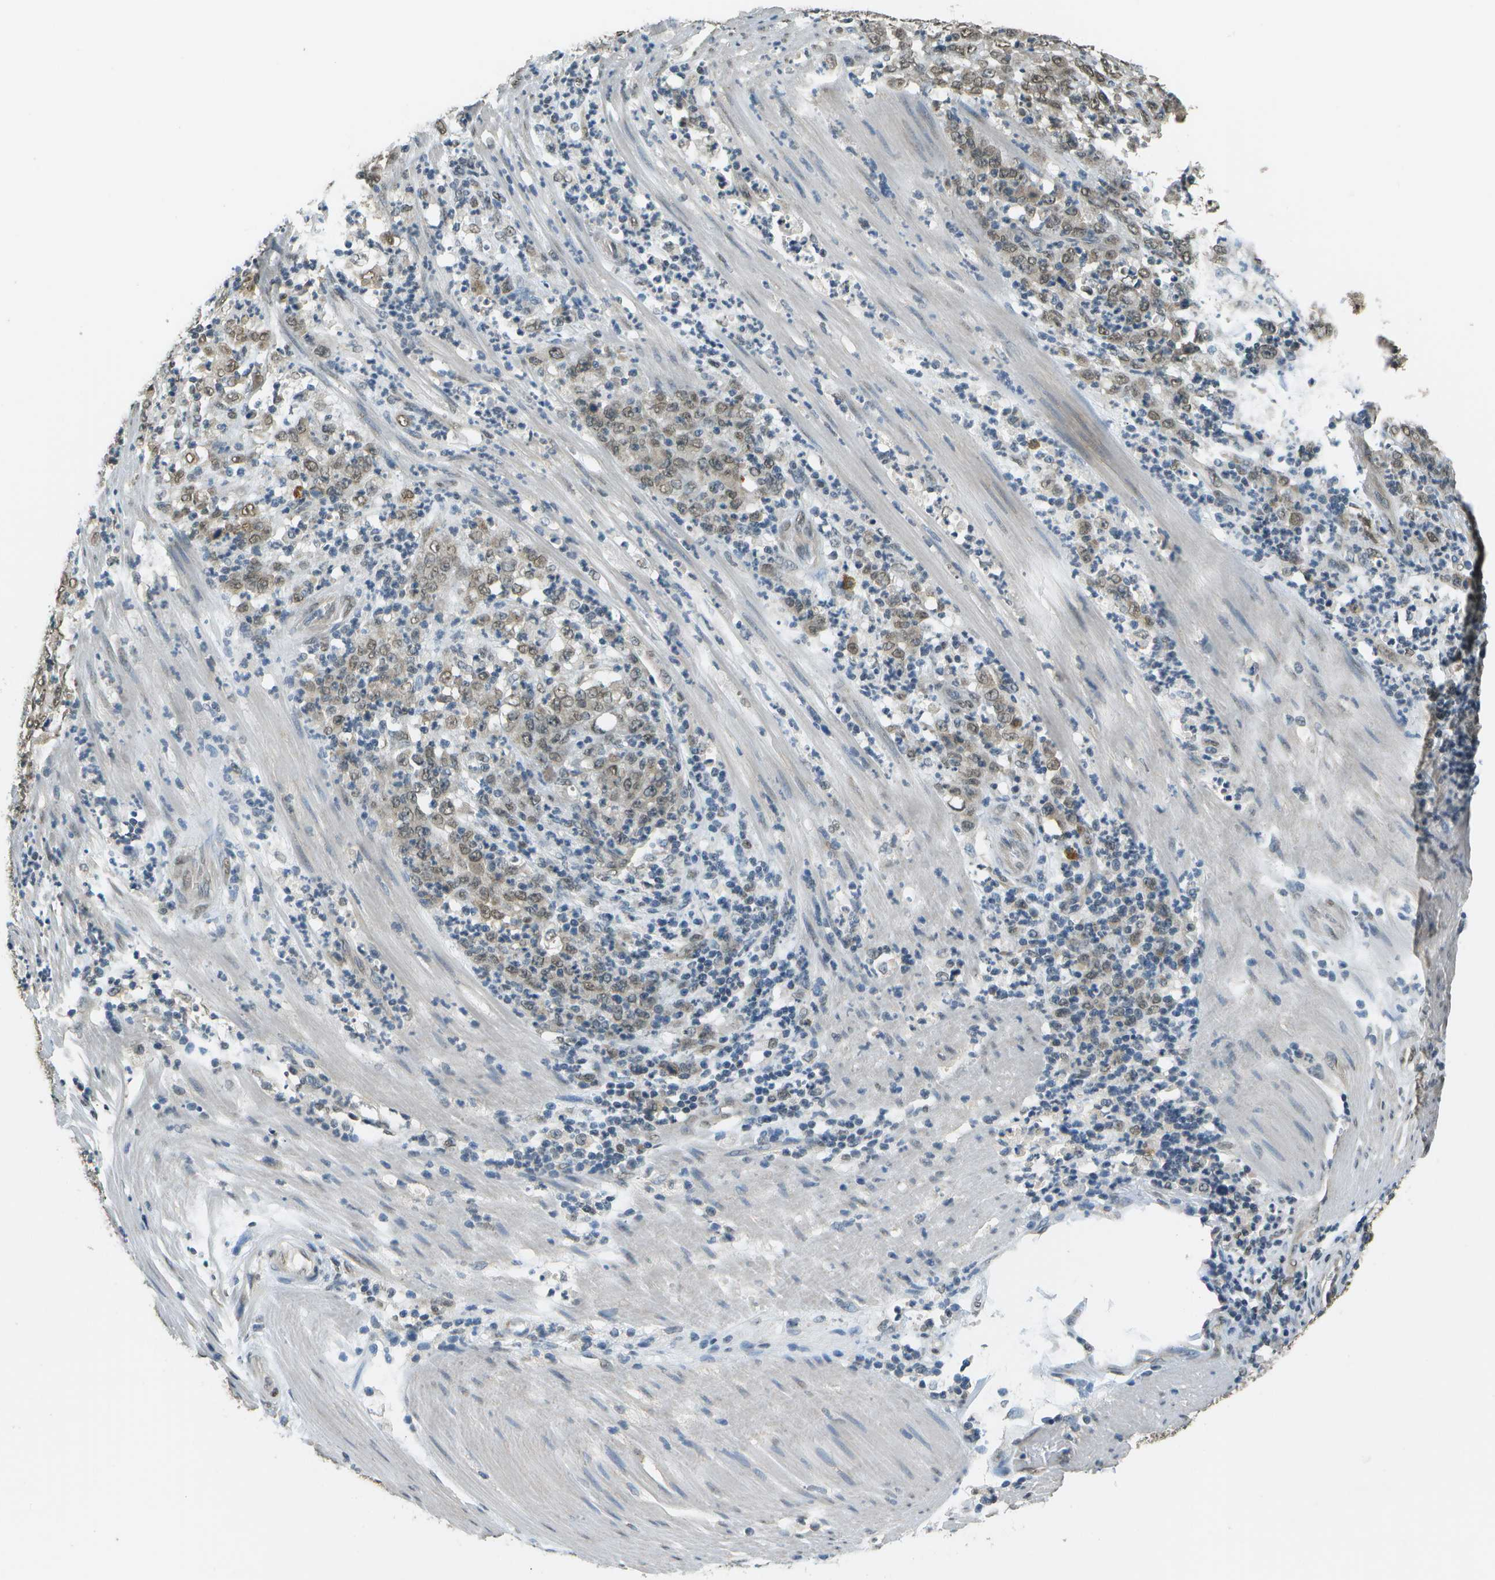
{"staining": {"intensity": "moderate", "quantity": ">75%", "location": "nuclear"}, "tissue": "stomach cancer", "cell_type": "Tumor cells", "image_type": "cancer", "snomed": [{"axis": "morphology", "description": "Adenocarcinoma, NOS"}, {"axis": "topography", "description": "Stomach, lower"}], "caption": "This is a micrograph of IHC staining of stomach cancer, which shows moderate expression in the nuclear of tumor cells.", "gene": "ABL2", "patient": {"sex": "female", "age": 71}}